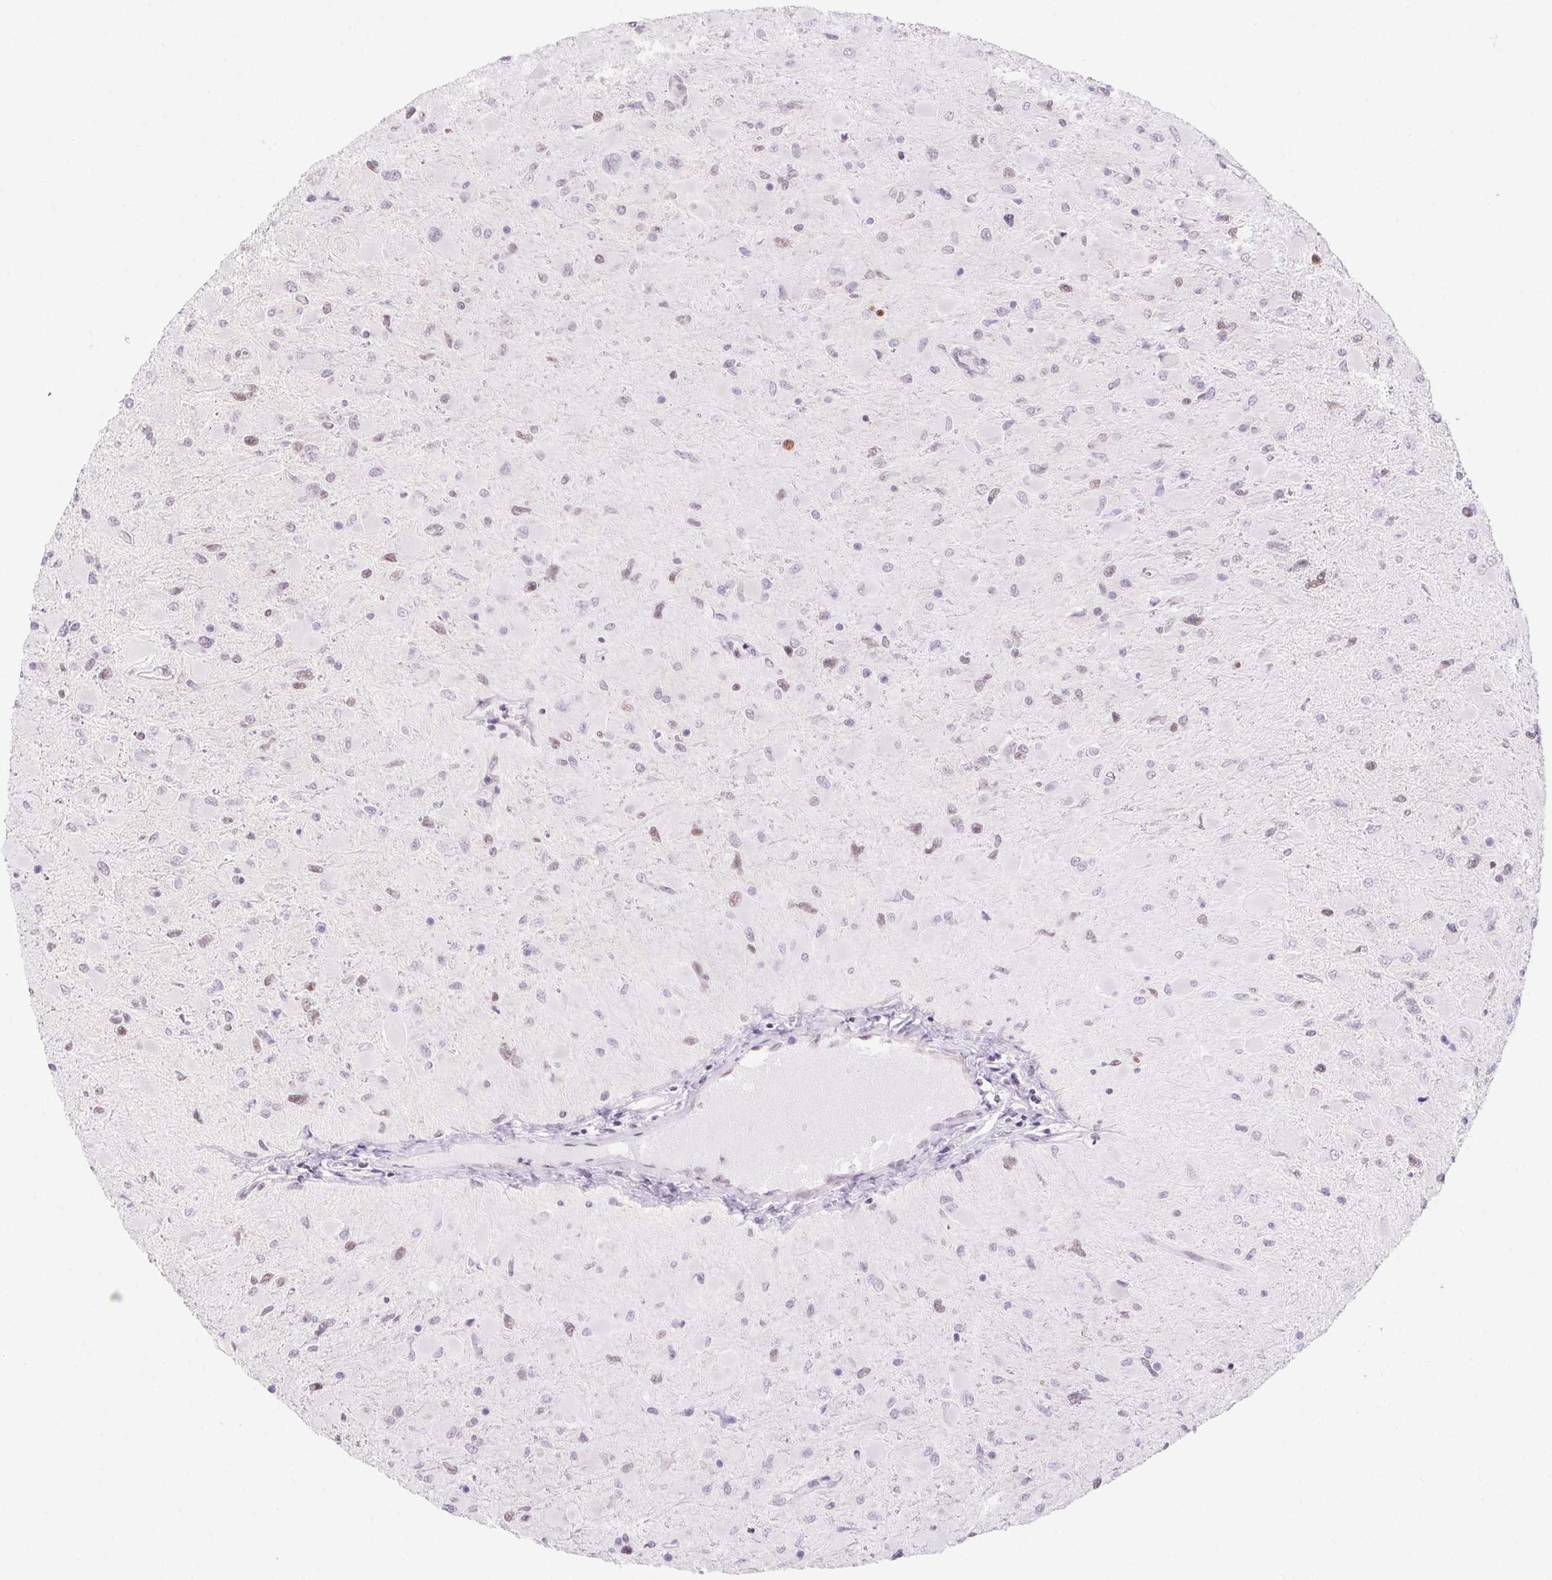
{"staining": {"intensity": "weak", "quantity": "<25%", "location": "nuclear"}, "tissue": "glioma", "cell_type": "Tumor cells", "image_type": "cancer", "snomed": [{"axis": "morphology", "description": "Glioma, malignant, High grade"}, {"axis": "topography", "description": "Cerebral cortex"}], "caption": "This is an immunohistochemistry (IHC) micrograph of human glioma. There is no expression in tumor cells.", "gene": "DDX17", "patient": {"sex": "female", "age": 36}}